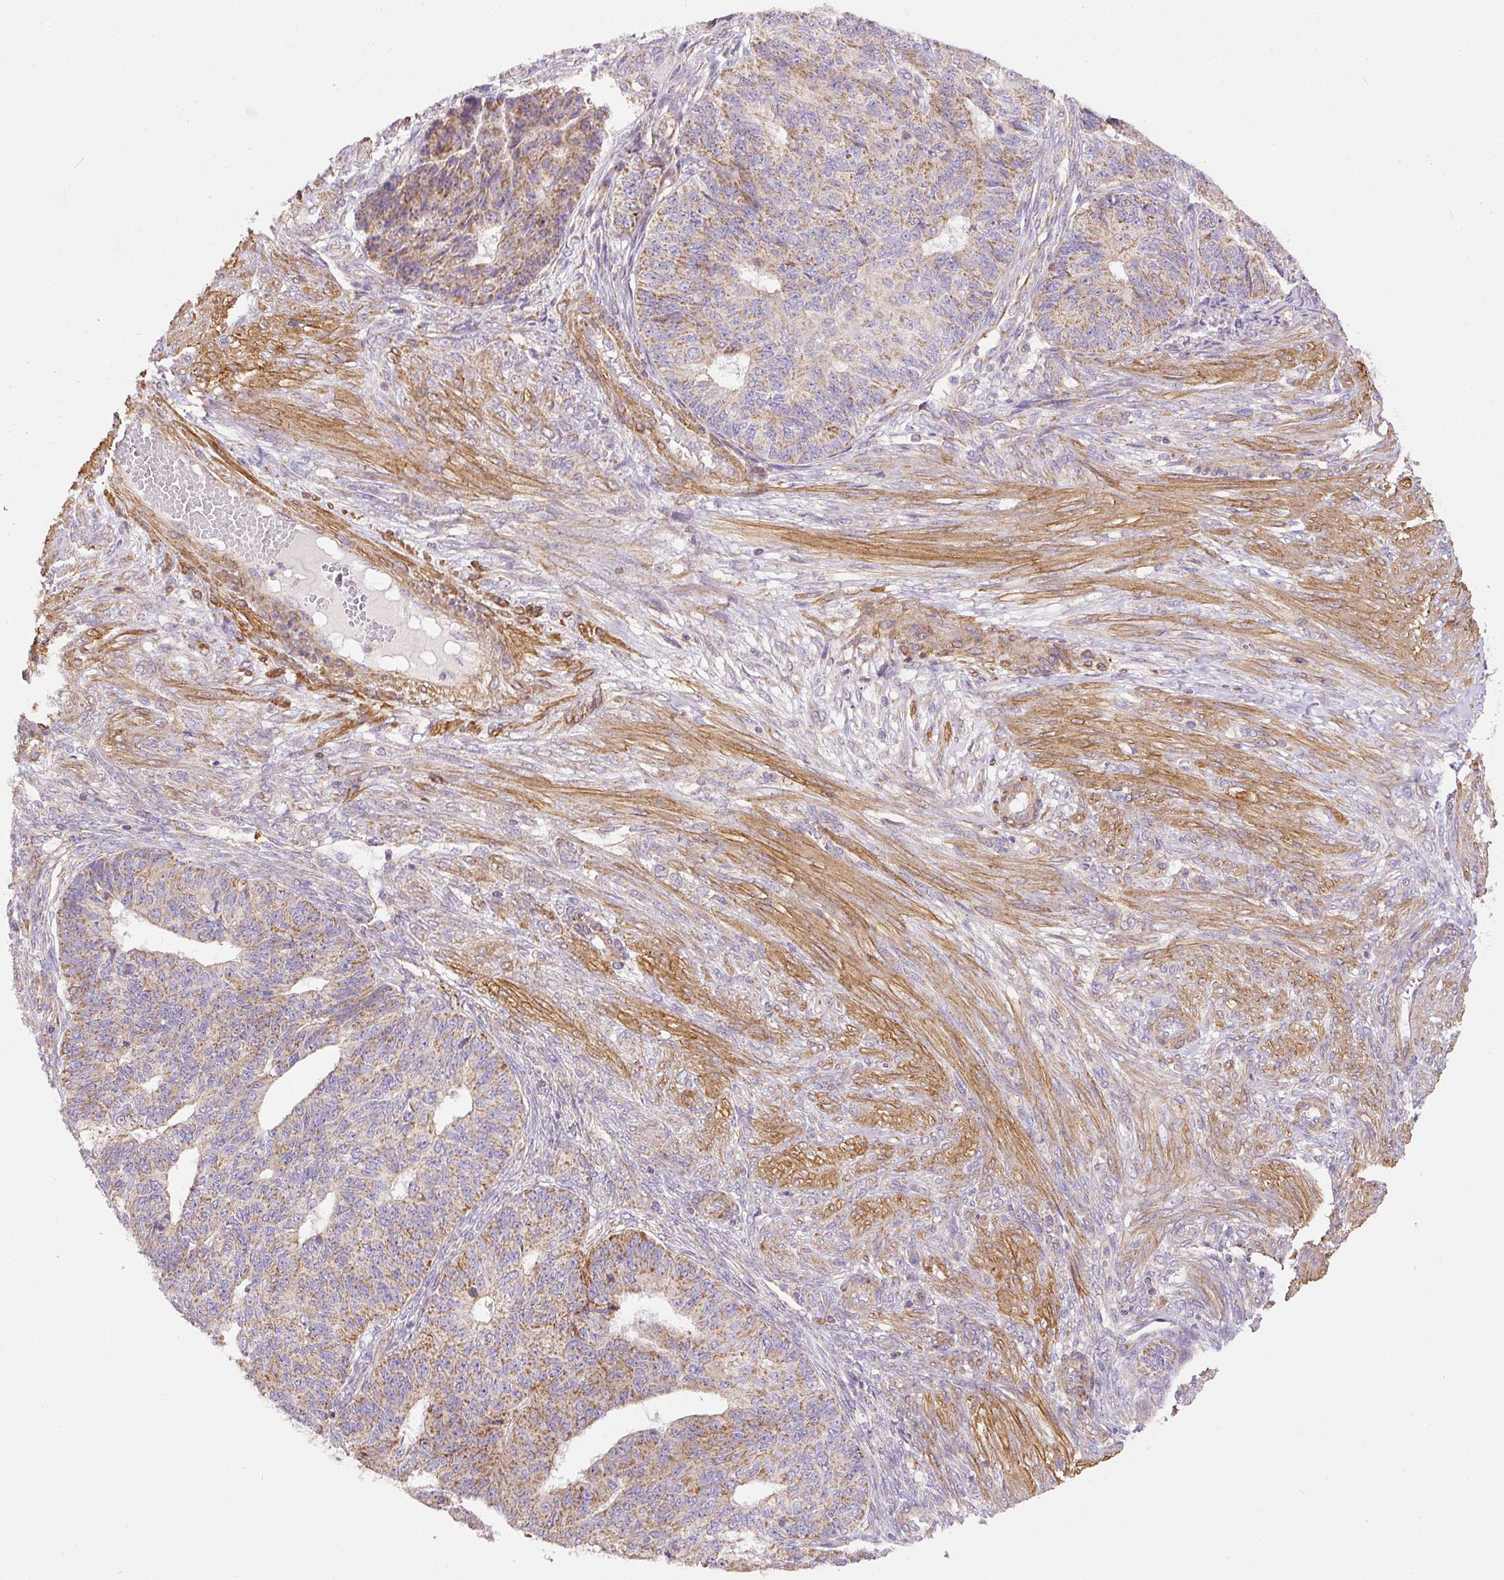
{"staining": {"intensity": "moderate", "quantity": ">75%", "location": "cytoplasmic/membranous"}, "tissue": "endometrial cancer", "cell_type": "Tumor cells", "image_type": "cancer", "snomed": [{"axis": "morphology", "description": "Adenocarcinoma, NOS"}, {"axis": "topography", "description": "Endometrium"}], "caption": "This photomicrograph exhibits immunohistochemistry (IHC) staining of human endometrial cancer, with medium moderate cytoplasmic/membranous staining in about >75% of tumor cells.", "gene": "NDUFAF2", "patient": {"sex": "female", "age": 32}}